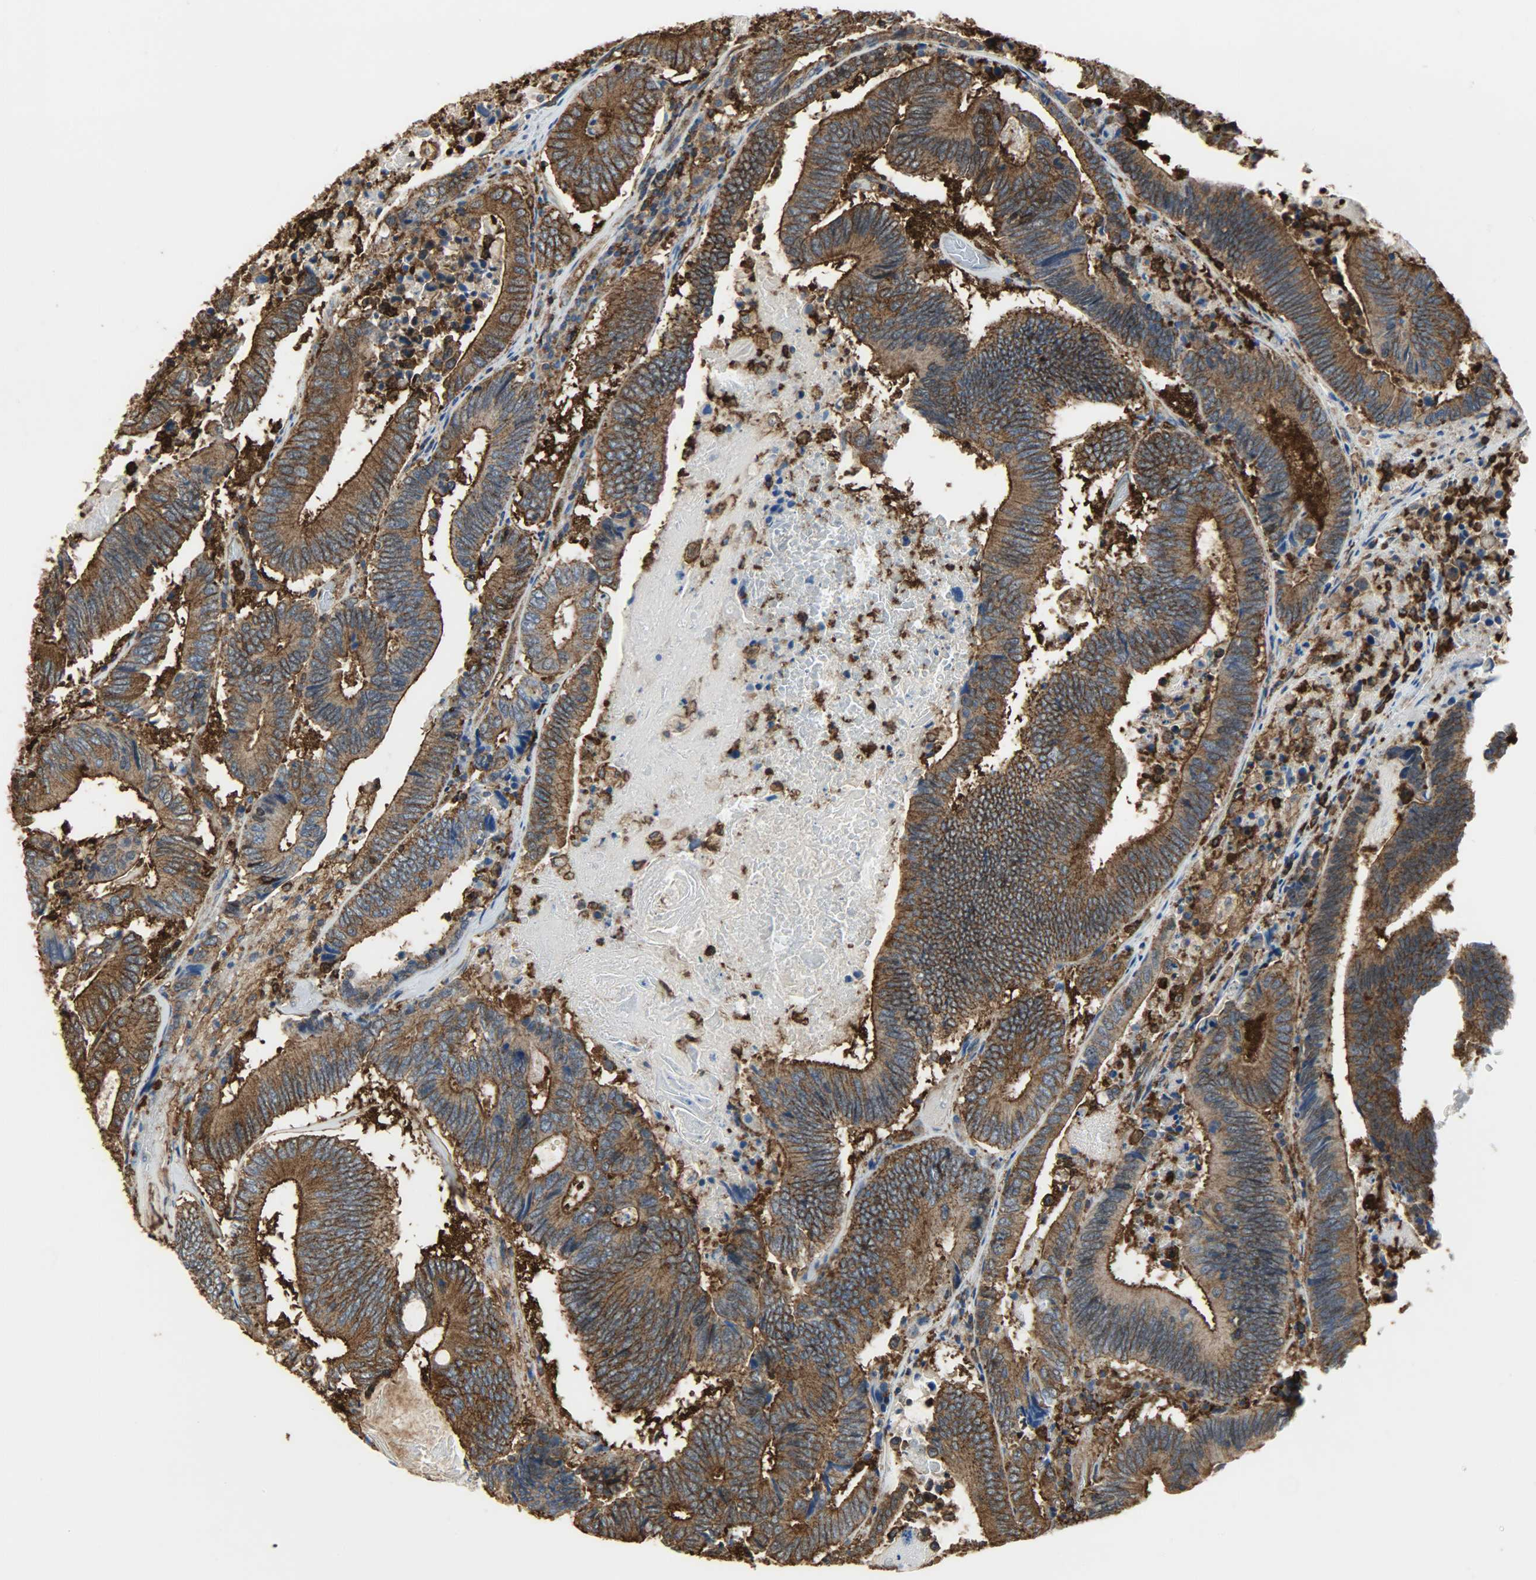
{"staining": {"intensity": "strong", "quantity": ">75%", "location": "cytoplasmic/membranous"}, "tissue": "colorectal cancer", "cell_type": "Tumor cells", "image_type": "cancer", "snomed": [{"axis": "morphology", "description": "Adenocarcinoma, NOS"}, {"axis": "topography", "description": "Colon"}], "caption": "Immunohistochemical staining of colorectal cancer demonstrates high levels of strong cytoplasmic/membranous protein staining in about >75% of tumor cells. (brown staining indicates protein expression, while blue staining denotes nuclei).", "gene": "VASP", "patient": {"sex": "female", "age": 78}}